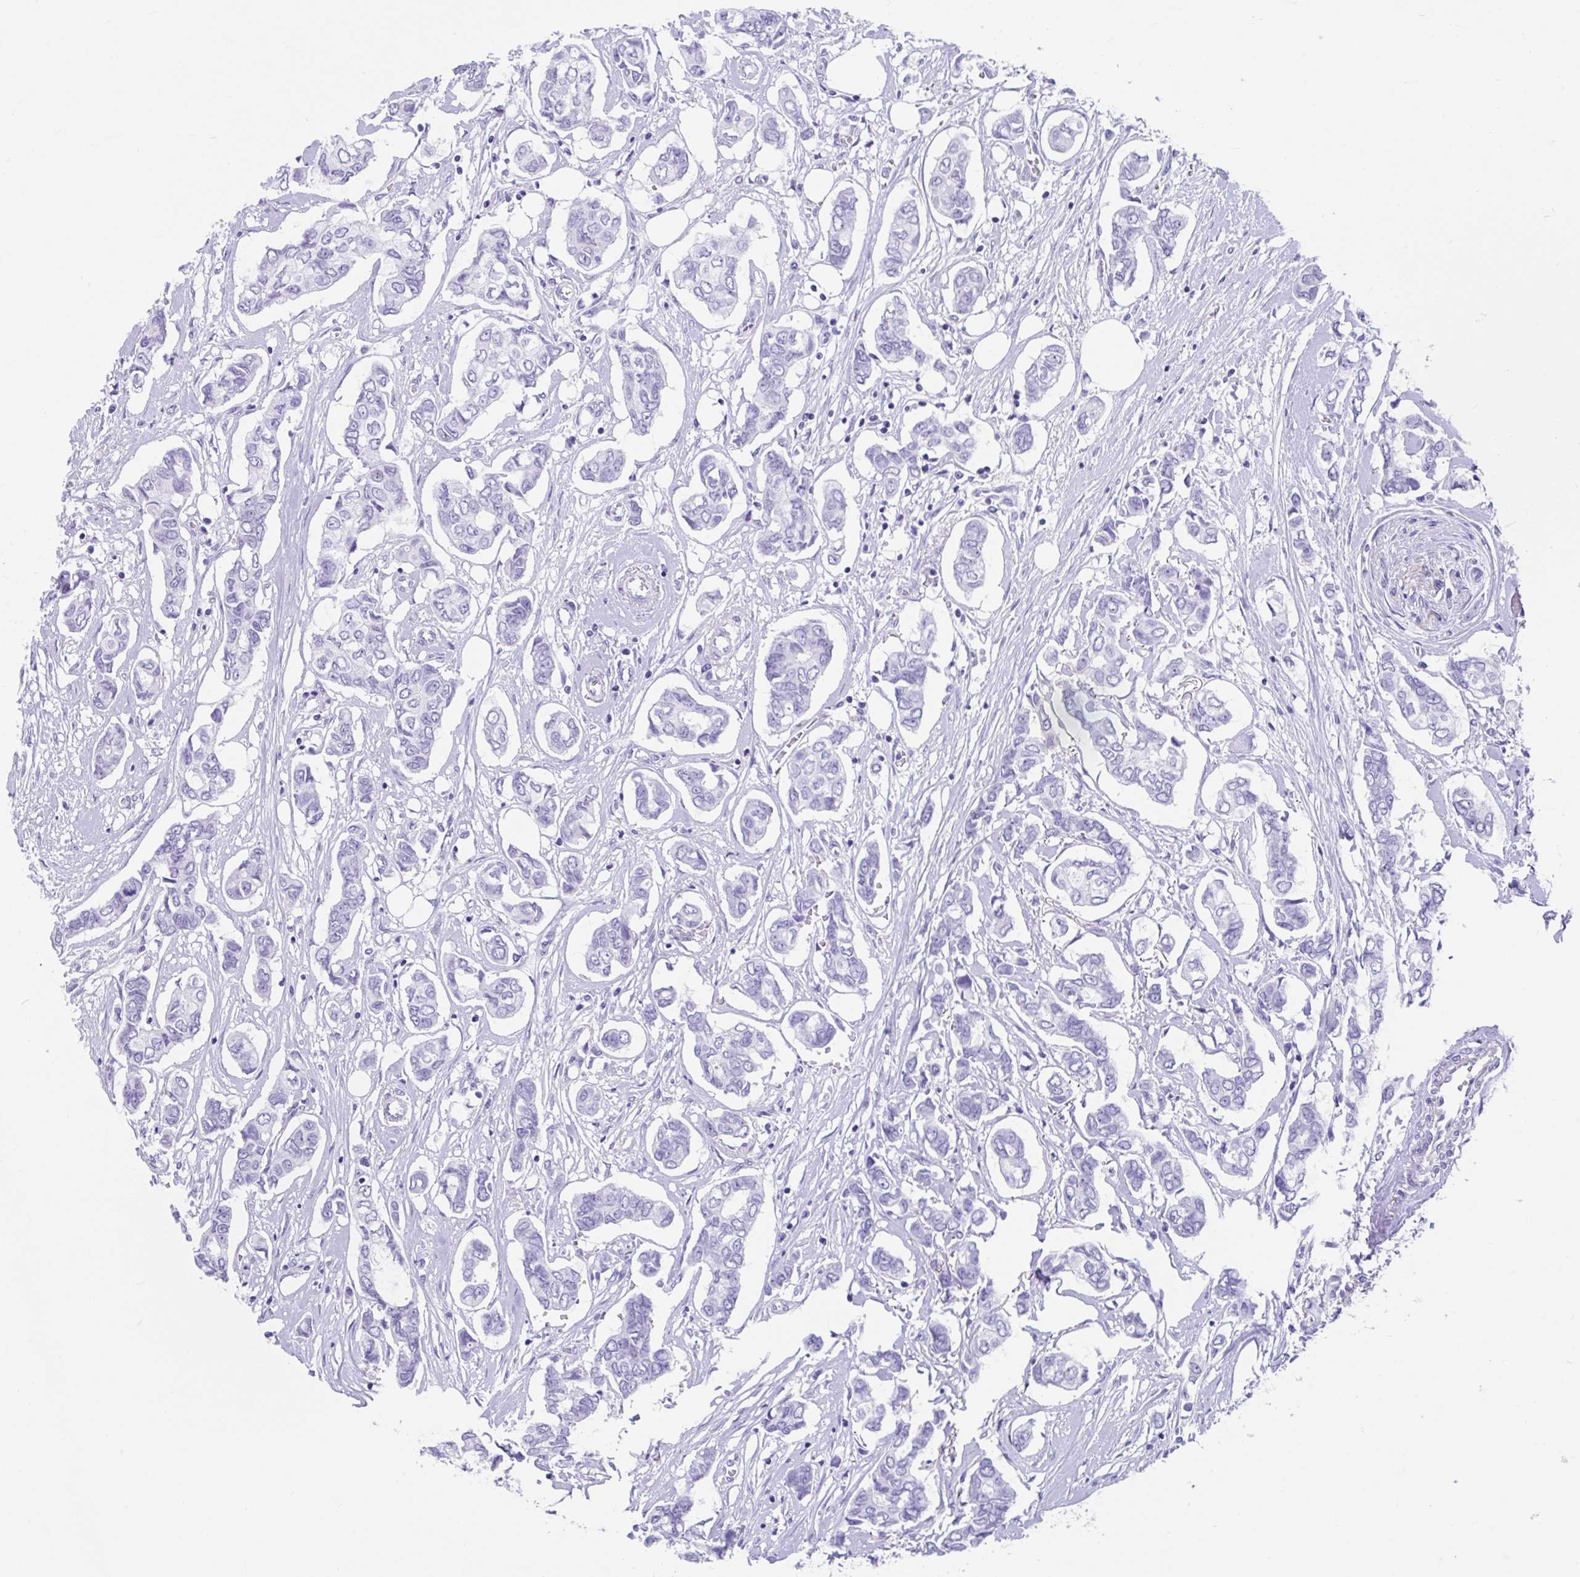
{"staining": {"intensity": "negative", "quantity": "none", "location": "none"}, "tissue": "breast cancer", "cell_type": "Tumor cells", "image_type": "cancer", "snomed": [{"axis": "morphology", "description": "Duct carcinoma"}, {"axis": "topography", "description": "Breast"}], "caption": "Micrograph shows no protein positivity in tumor cells of breast cancer tissue.", "gene": "FAM107A", "patient": {"sex": "female", "age": 73}}